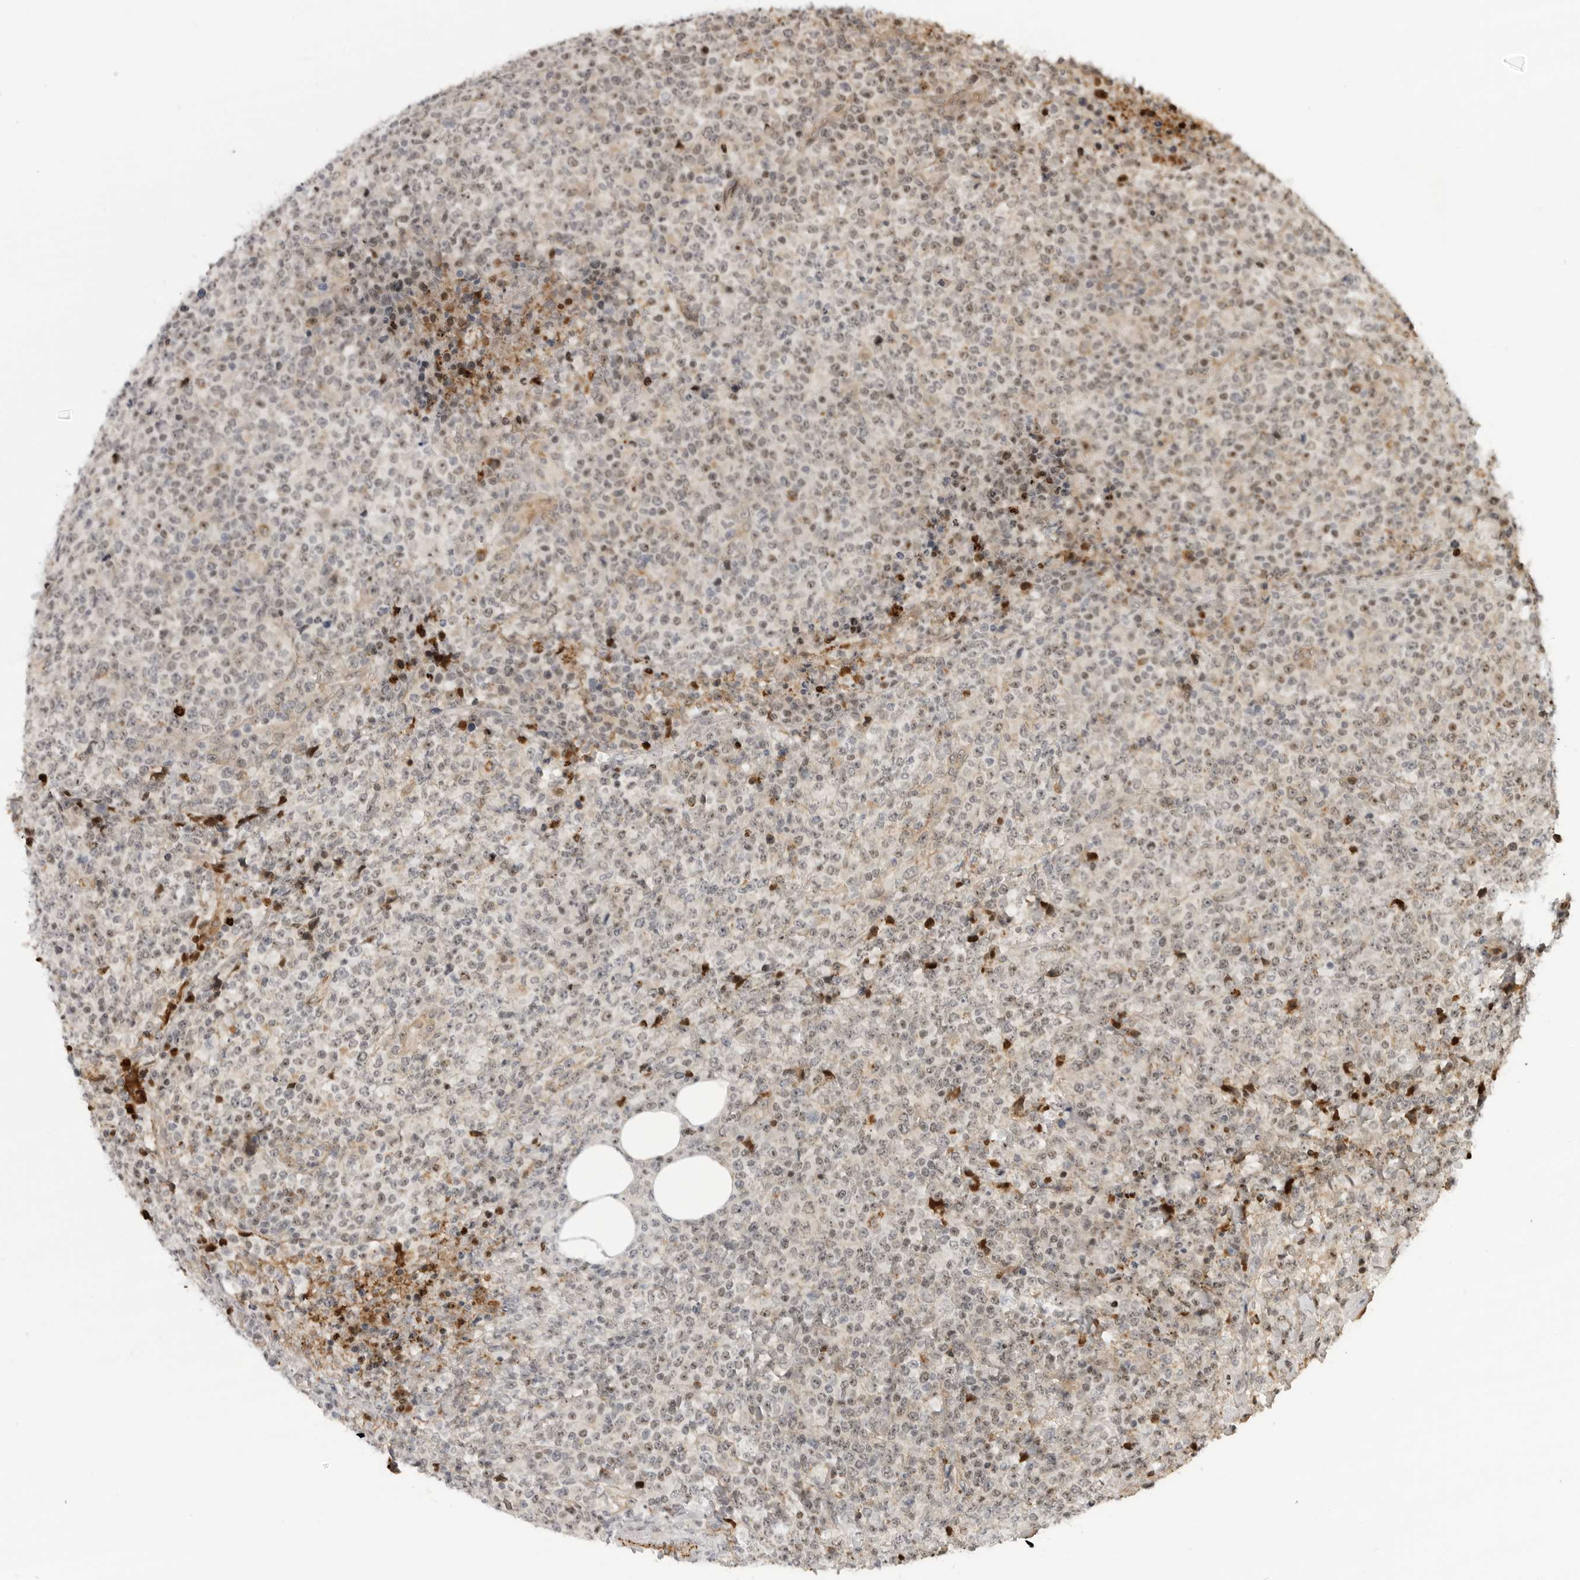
{"staining": {"intensity": "weak", "quantity": "25%-75%", "location": "nuclear"}, "tissue": "lymphoma", "cell_type": "Tumor cells", "image_type": "cancer", "snomed": [{"axis": "morphology", "description": "Malignant lymphoma, non-Hodgkin's type, High grade"}, {"axis": "topography", "description": "Lymph node"}], "caption": "Lymphoma tissue displays weak nuclear staining in about 25%-75% of tumor cells", "gene": "CEP295NL", "patient": {"sex": "male", "age": 13}}